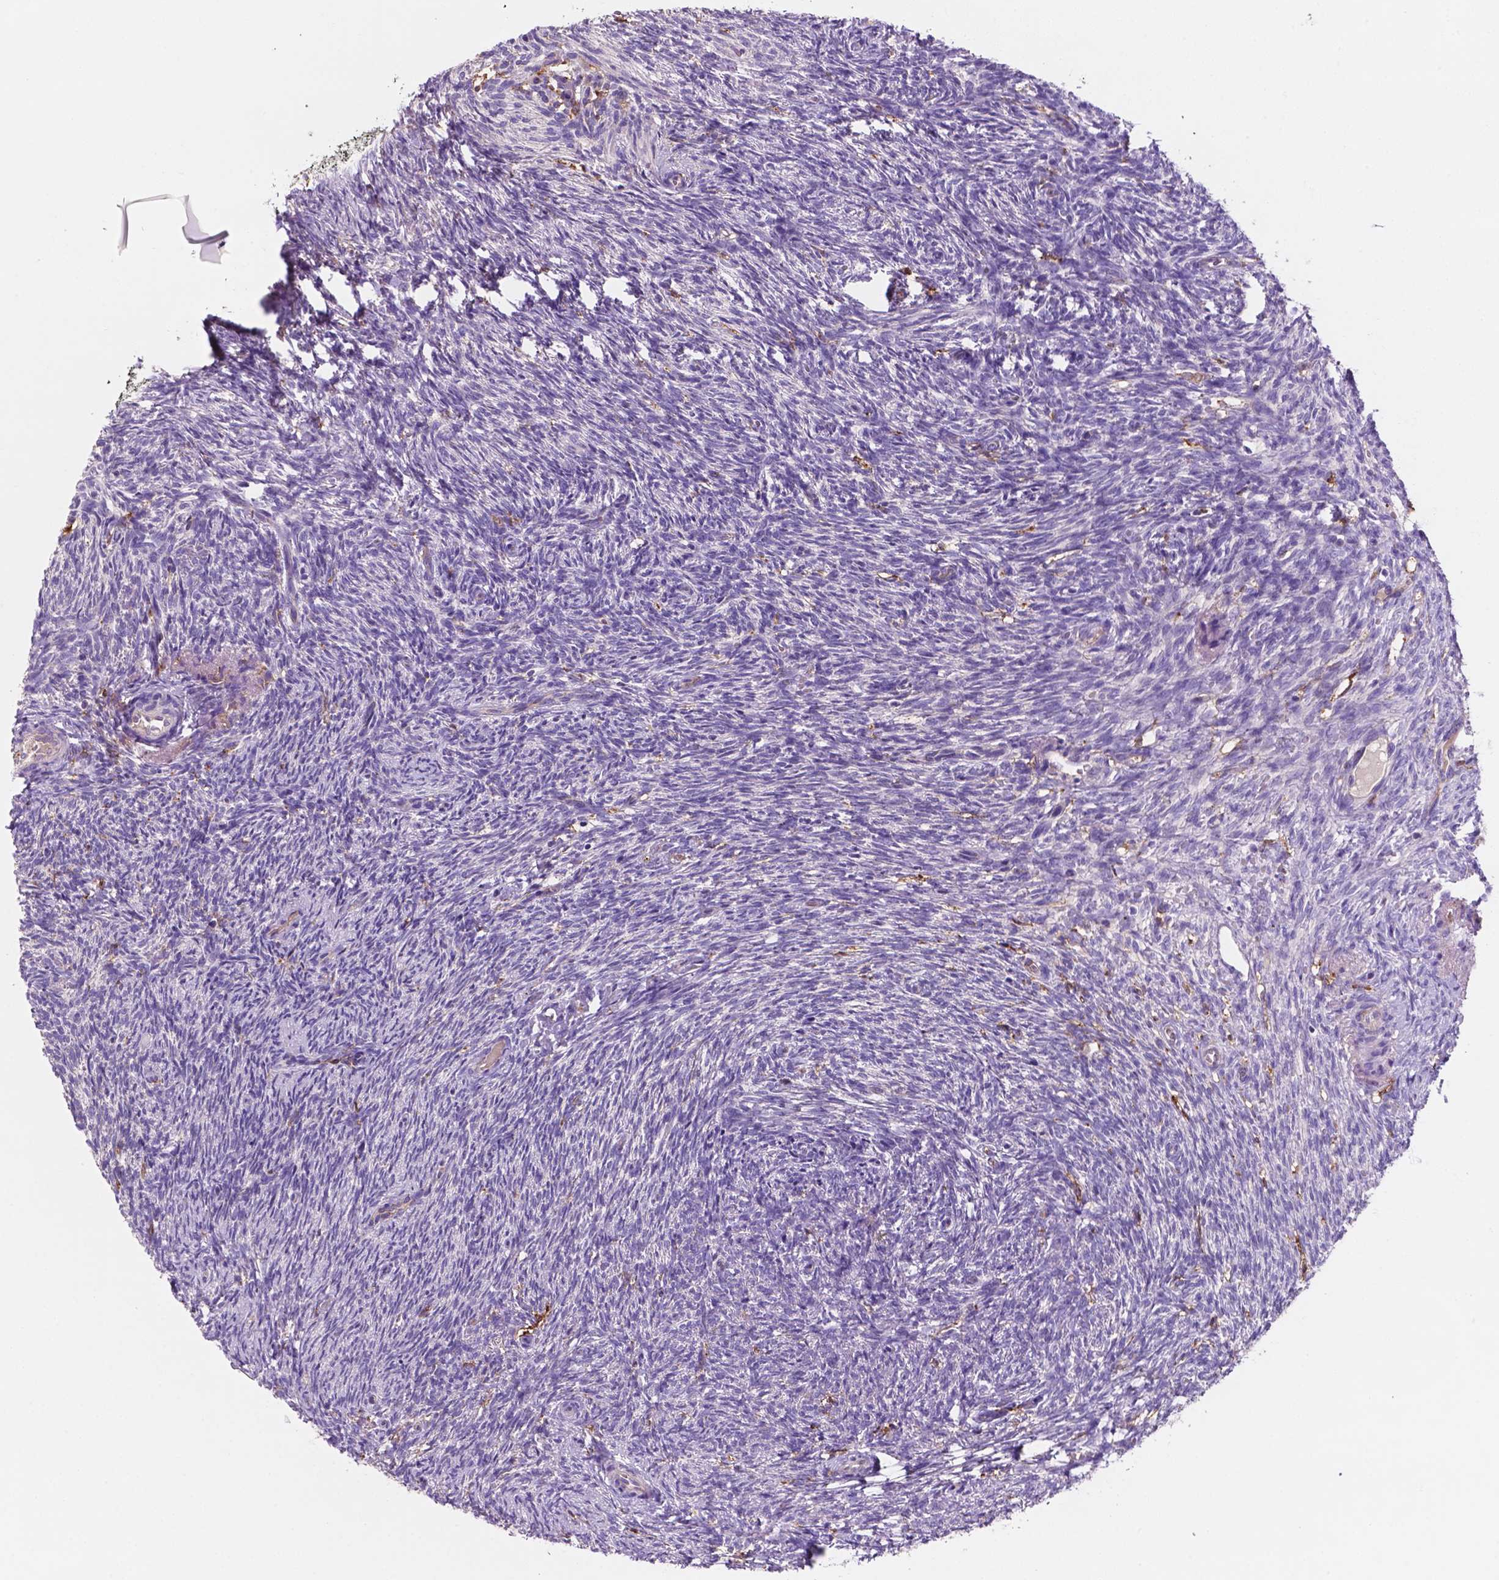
{"staining": {"intensity": "moderate", "quantity": ">75%", "location": "cytoplasmic/membranous"}, "tissue": "ovary", "cell_type": "Follicle cells", "image_type": "normal", "snomed": [{"axis": "morphology", "description": "Normal tissue, NOS"}, {"axis": "topography", "description": "Ovary"}], "caption": "DAB immunohistochemical staining of benign human ovary reveals moderate cytoplasmic/membranous protein positivity in about >75% of follicle cells.", "gene": "MKRN2OS", "patient": {"sex": "female", "age": 46}}